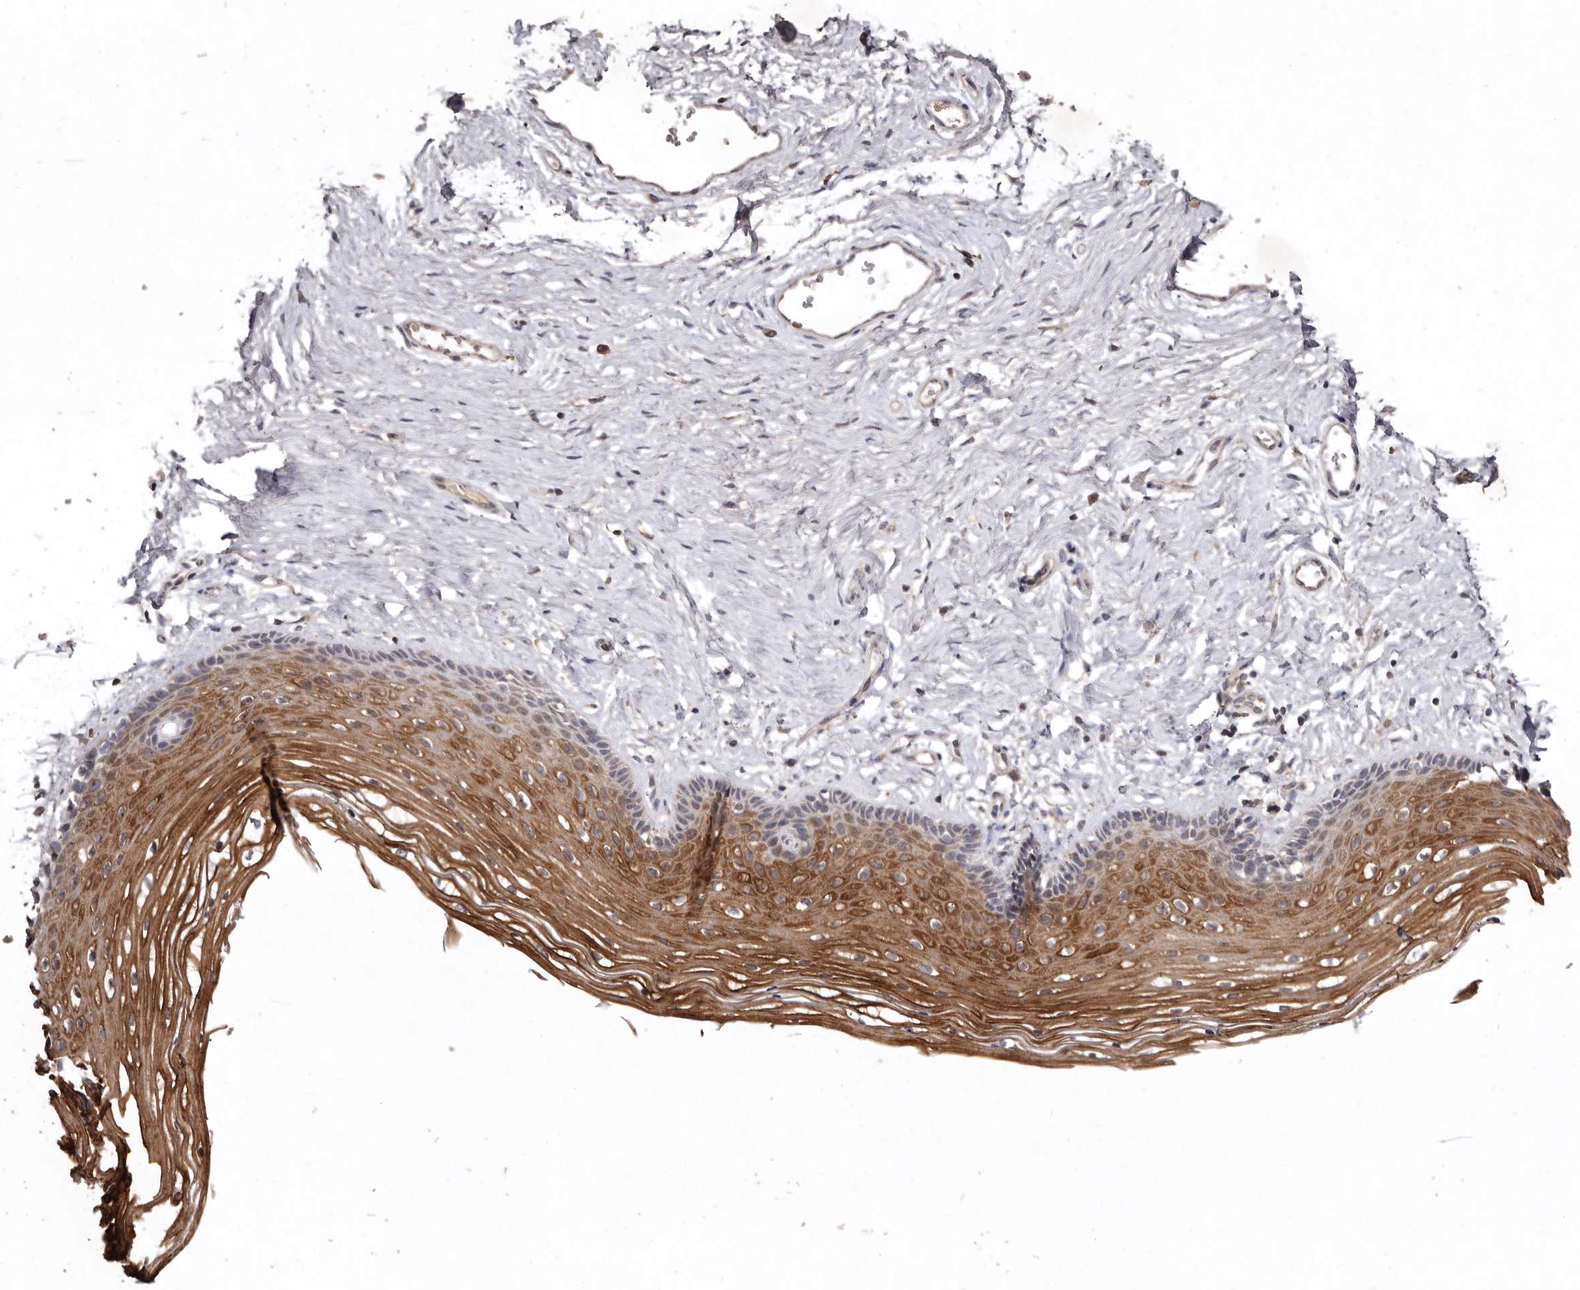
{"staining": {"intensity": "strong", "quantity": "25%-75%", "location": "cytoplasmic/membranous"}, "tissue": "vagina", "cell_type": "Squamous epithelial cells", "image_type": "normal", "snomed": [{"axis": "morphology", "description": "Normal tissue, NOS"}, {"axis": "topography", "description": "Vagina"}], "caption": "A high-resolution histopathology image shows IHC staining of normal vagina, which demonstrates strong cytoplasmic/membranous staining in about 25%-75% of squamous epithelial cells.", "gene": "FLAD1", "patient": {"sex": "female", "age": 46}}